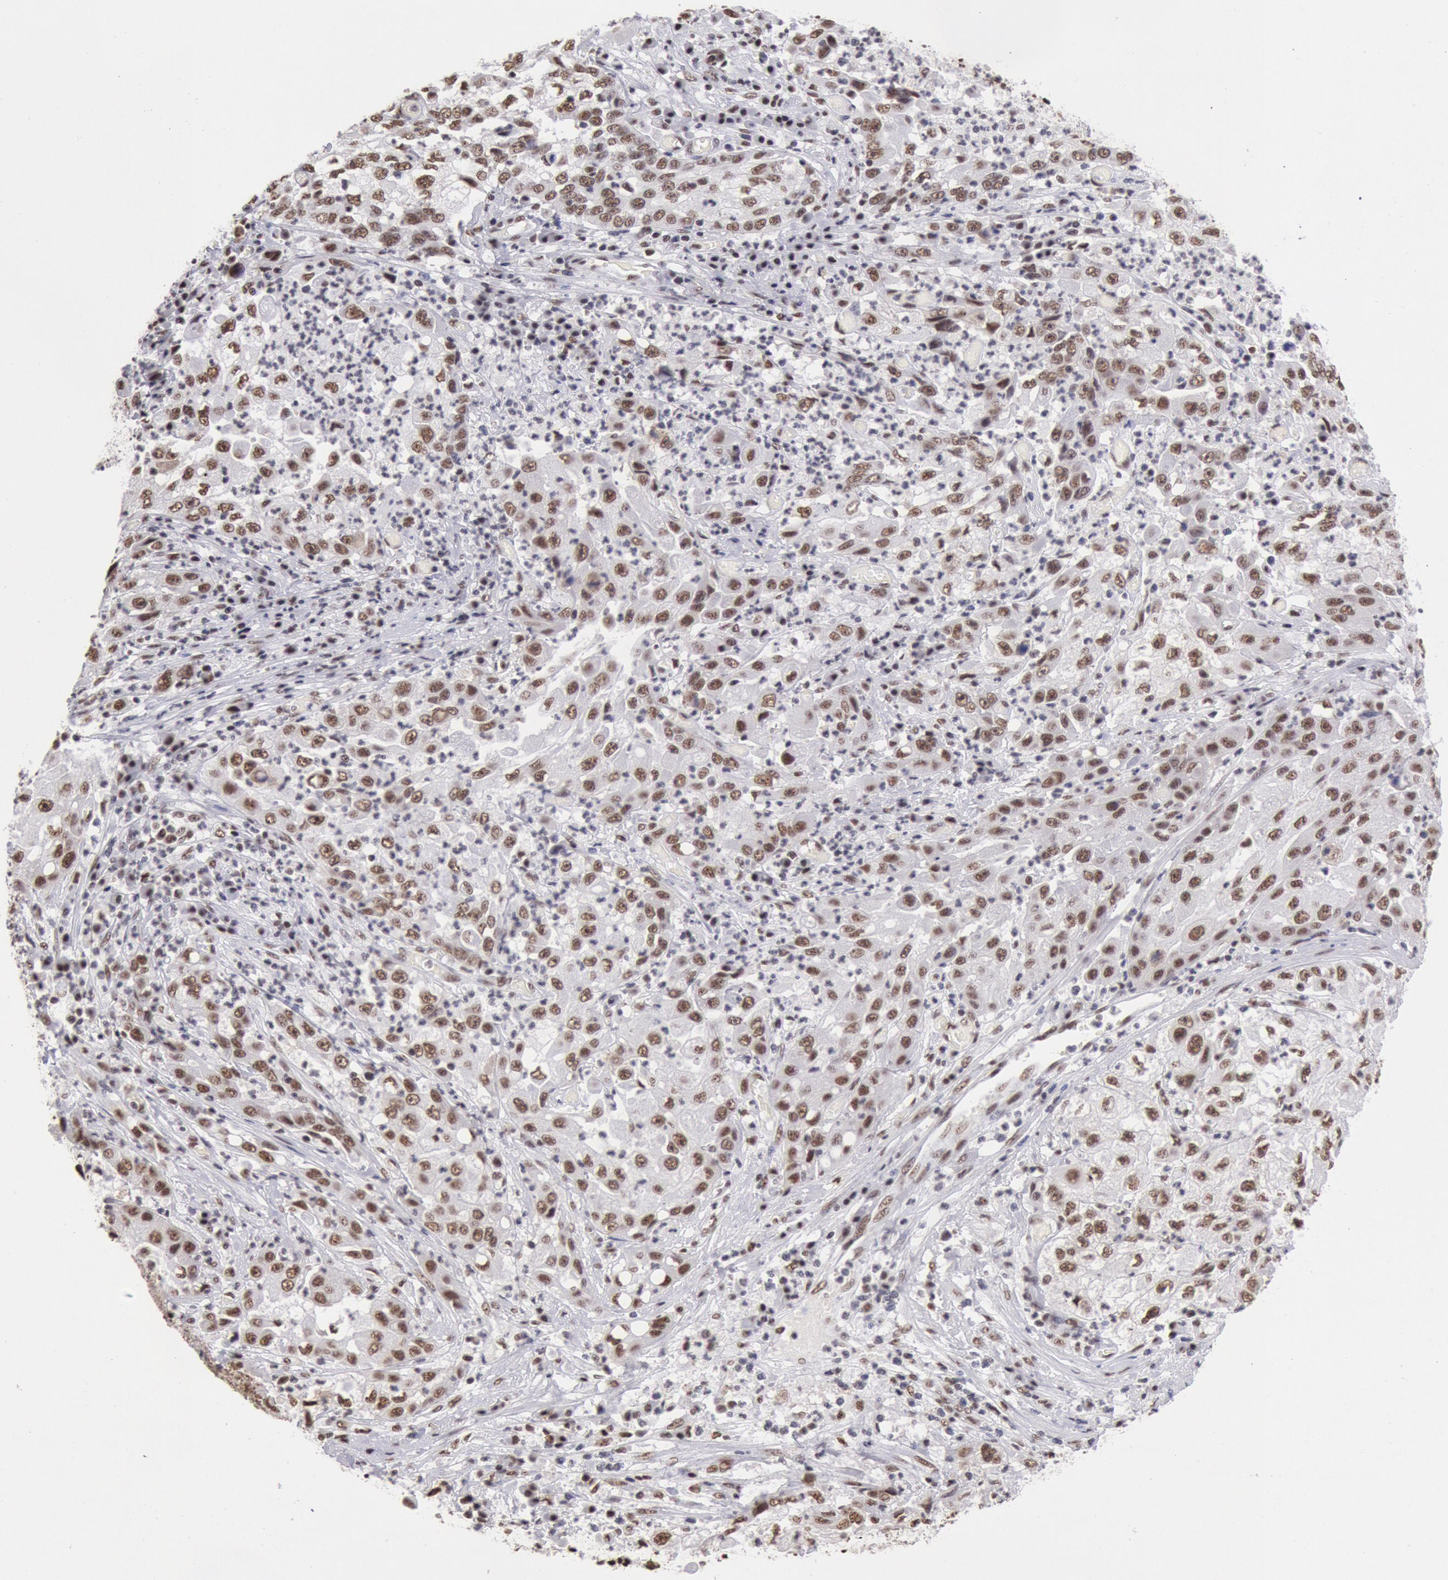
{"staining": {"intensity": "strong", "quantity": ">75%", "location": "nuclear"}, "tissue": "cervical cancer", "cell_type": "Tumor cells", "image_type": "cancer", "snomed": [{"axis": "morphology", "description": "Squamous cell carcinoma, NOS"}, {"axis": "topography", "description": "Cervix"}], "caption": "Protein analysis of cervical cancer tissue exhibits strong nuclear expression in about >75% of tumor cells.", "gene": "SNRPD3", "patient": {"sex": "female", "age": 36}}